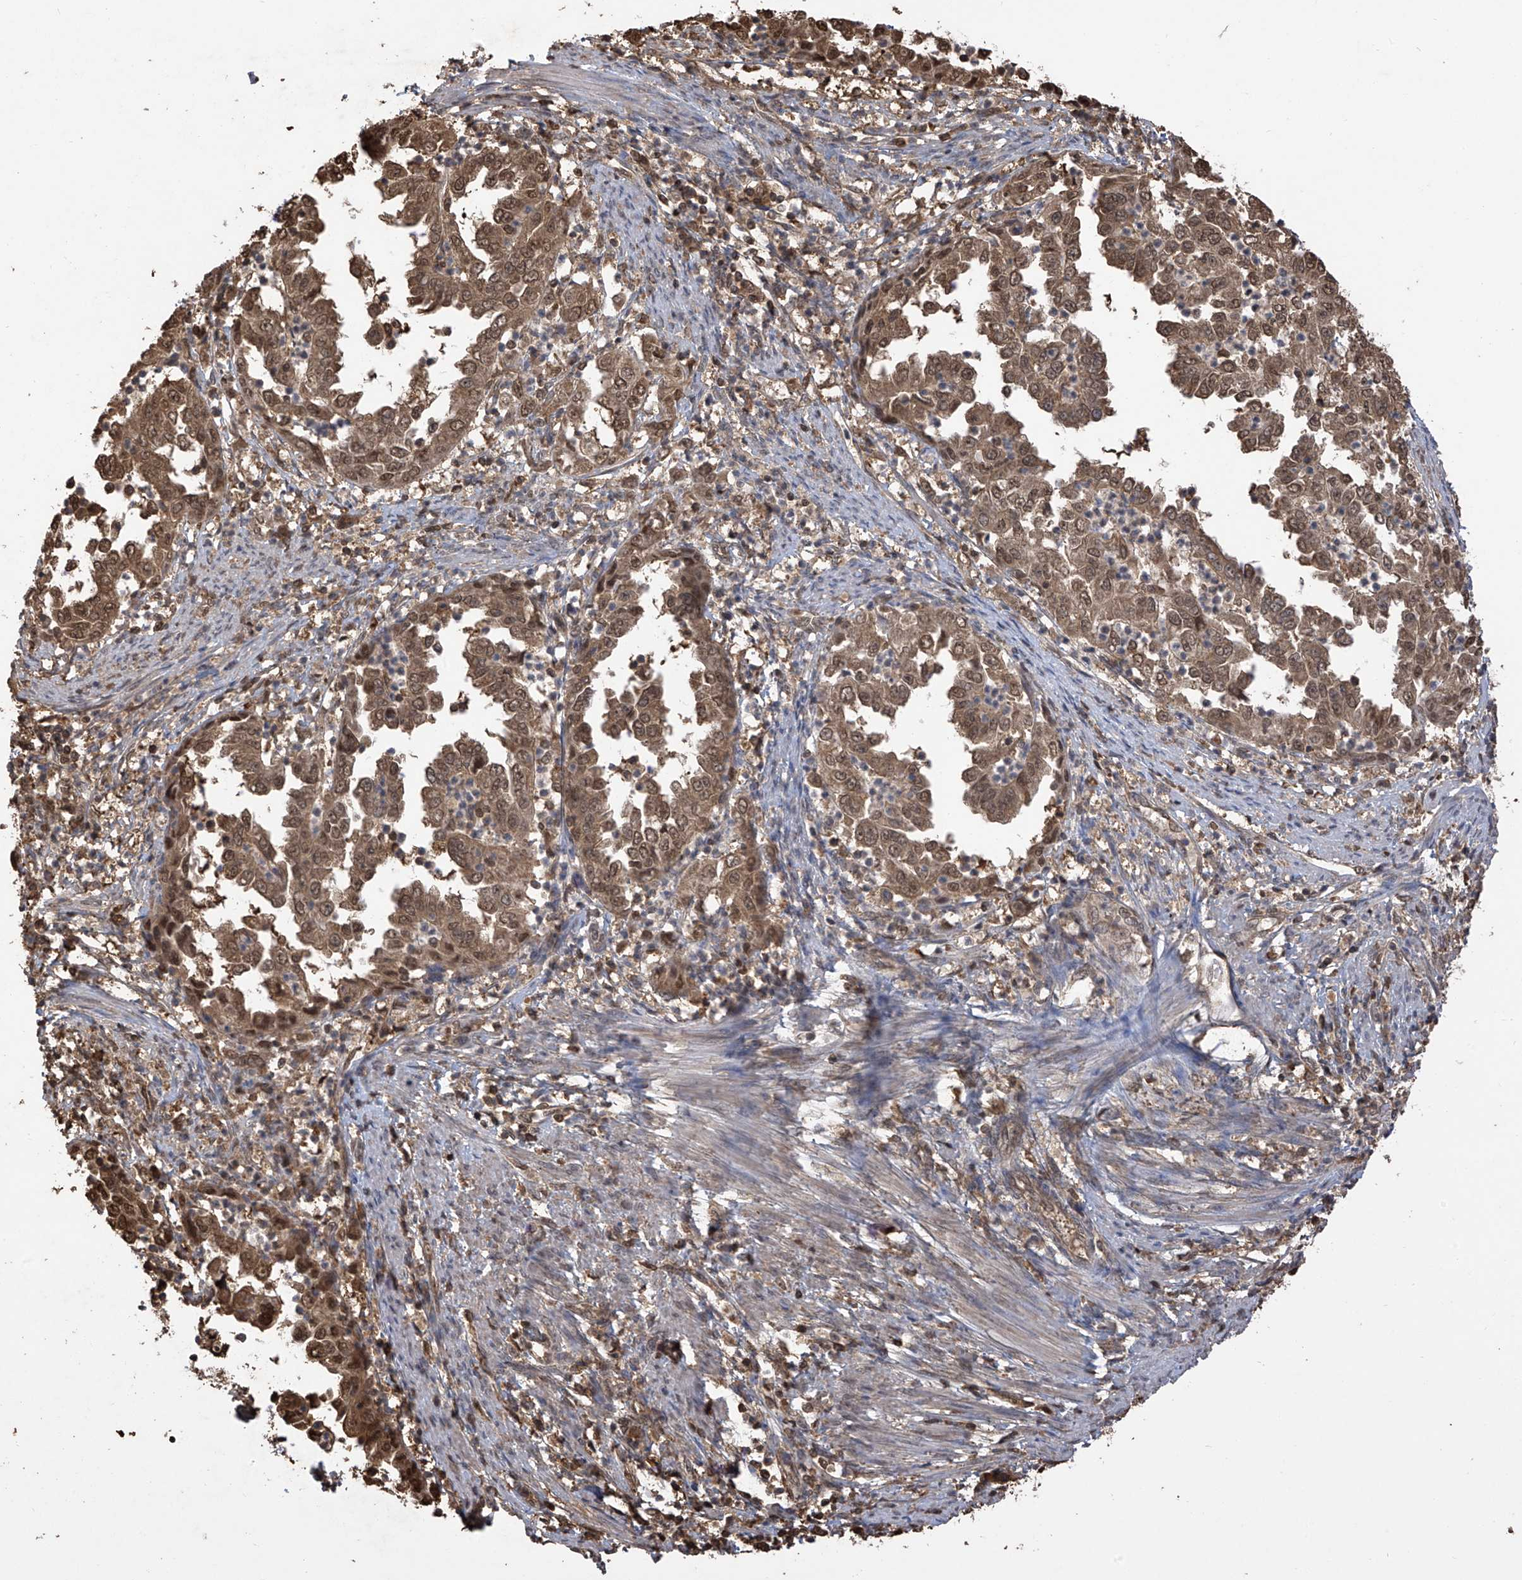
{"staining": {"intensity": "moderate", "quantity": ">75%", "location": "cytoplasmic/membranous,nuclear"}, "tissue": "endometrial cancer", "cell_type": "Tumor cells", "image_type": "cancer", "snomed": [{"axis": "morphology", "description": "Adenocarcinoma, NOS"}, {"axis": "topography", "description": "Endometrium"}], "caption": "Endometrial adenocarcinoma tissue shows moderate cytoplasmic/membranous and nuclear expression in about >75% of tumor cells (DAB (3,3'-diaminobenzidine) IHC with brightfield microscopy, high magnification).", "gene": "PNPT1", "patient": {"sex": "female", "age": 85}}